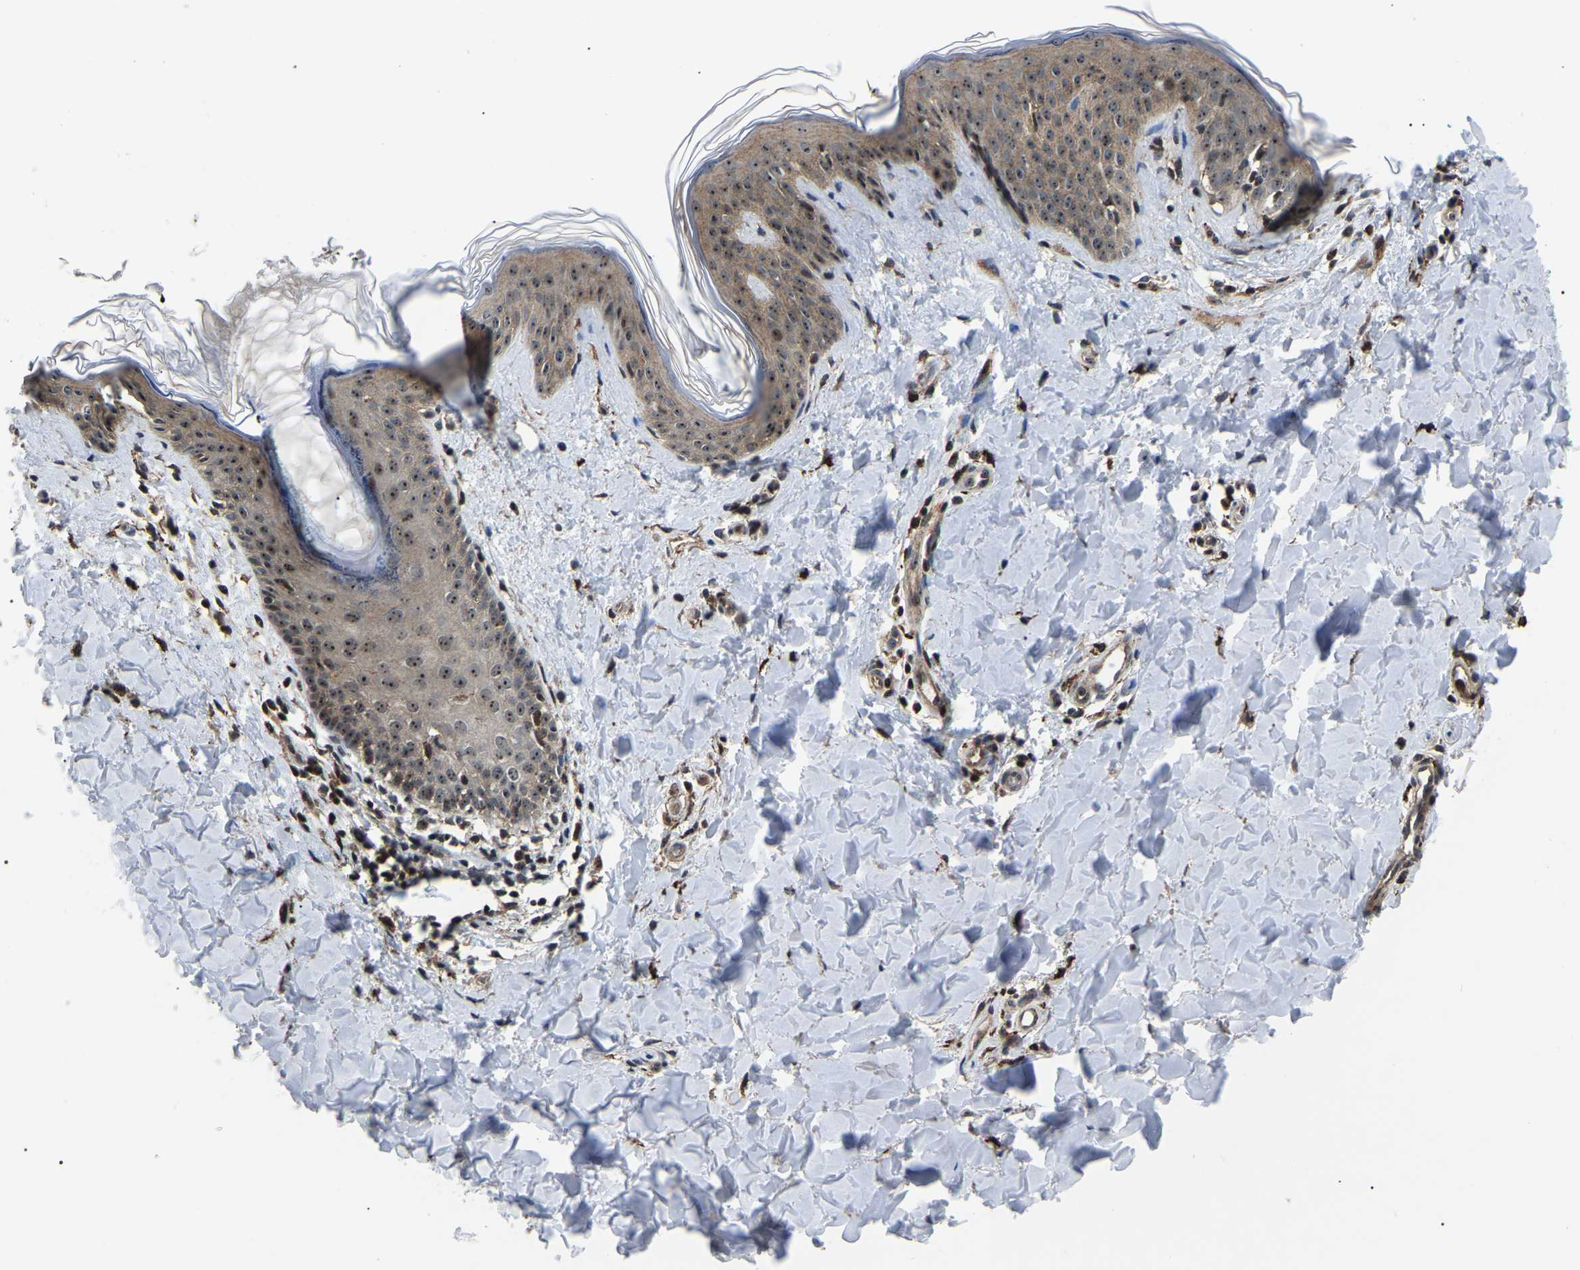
{"staining": {"intensity": "moderate", "quantity": ">75%", "location": "cytoplasmic/membranous,nuclear"}, "tissue": "skin", "cell_type": "Fibroblasts", "image_type": "normal", "snomed": [{"axis": "morphology", "description": "Normal tissue, NOS"}, {"axis": "topography", "description": "Skin"}], "caption": "Skin stained with DAB immunohistochemistry (IHC) reveals medium levels of moderate cytoplasmic/membranous,nuclear expression in about >75% of fibroblasts. (Brightfield microscopy of DAB IHC at high magnification).", "gene": "RRP1B", "patient": {"sex": "female", "age": 17}}